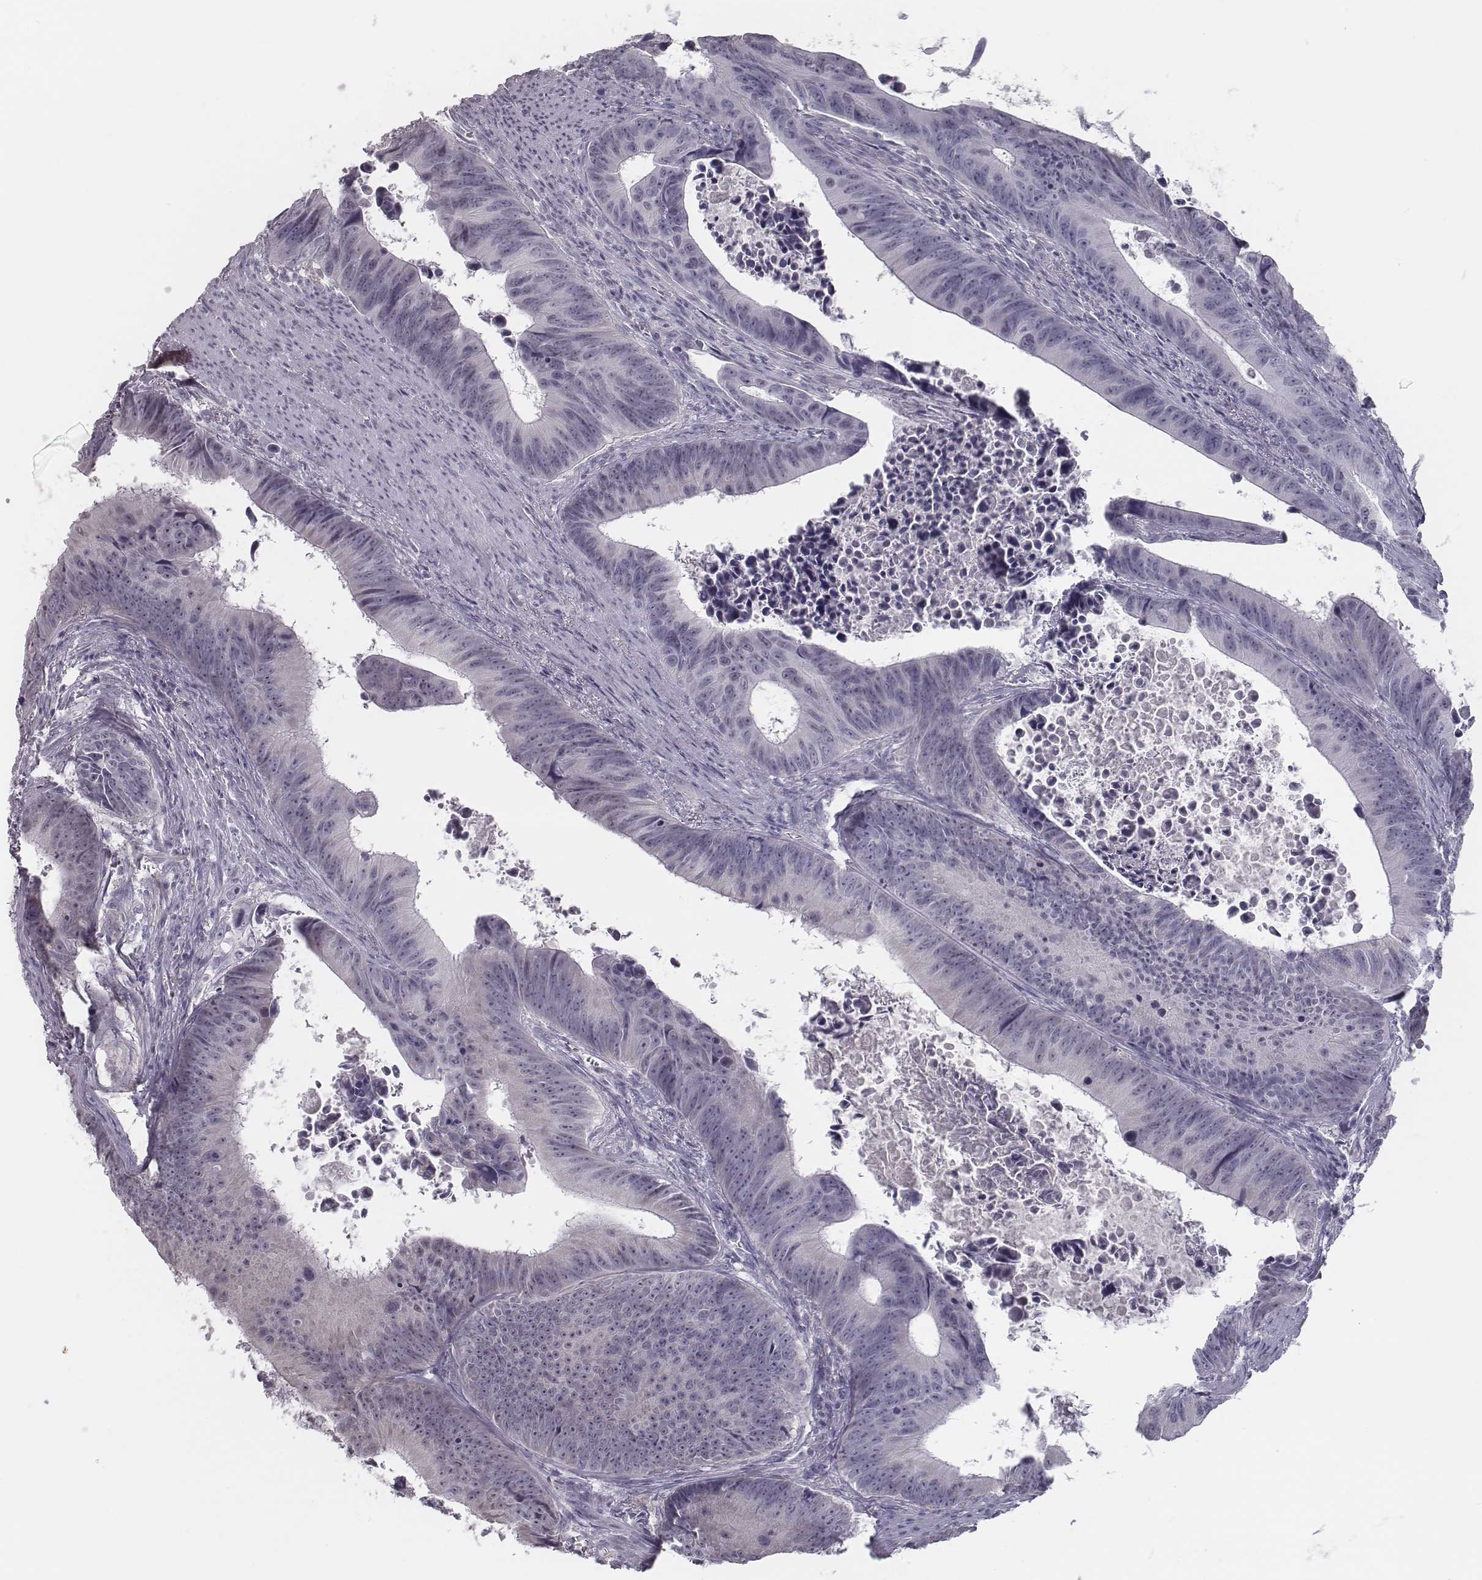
{"staining": {"intensity": "negative", "quantity": "none", "location": "none"}, "tissue": "colorectal cancer", "cell_type": "Tumor cells", "image_type": "cancer", "snomed": [{"axis": "morphology", "description": "Adenocarcinoma, NOS"}, {"axis": "topography", "description": "Colon"}], "caption": "High magnification brightfield microscopy of colorectal cancer stained with DAB (3,3'-diaminobenzidine) (brown) and counterstained with hematoxylin (blue): tumor cells show no significant positivity.", "gene": "SEPTIN14", "patient": {"sex": "female", "age": 87}}